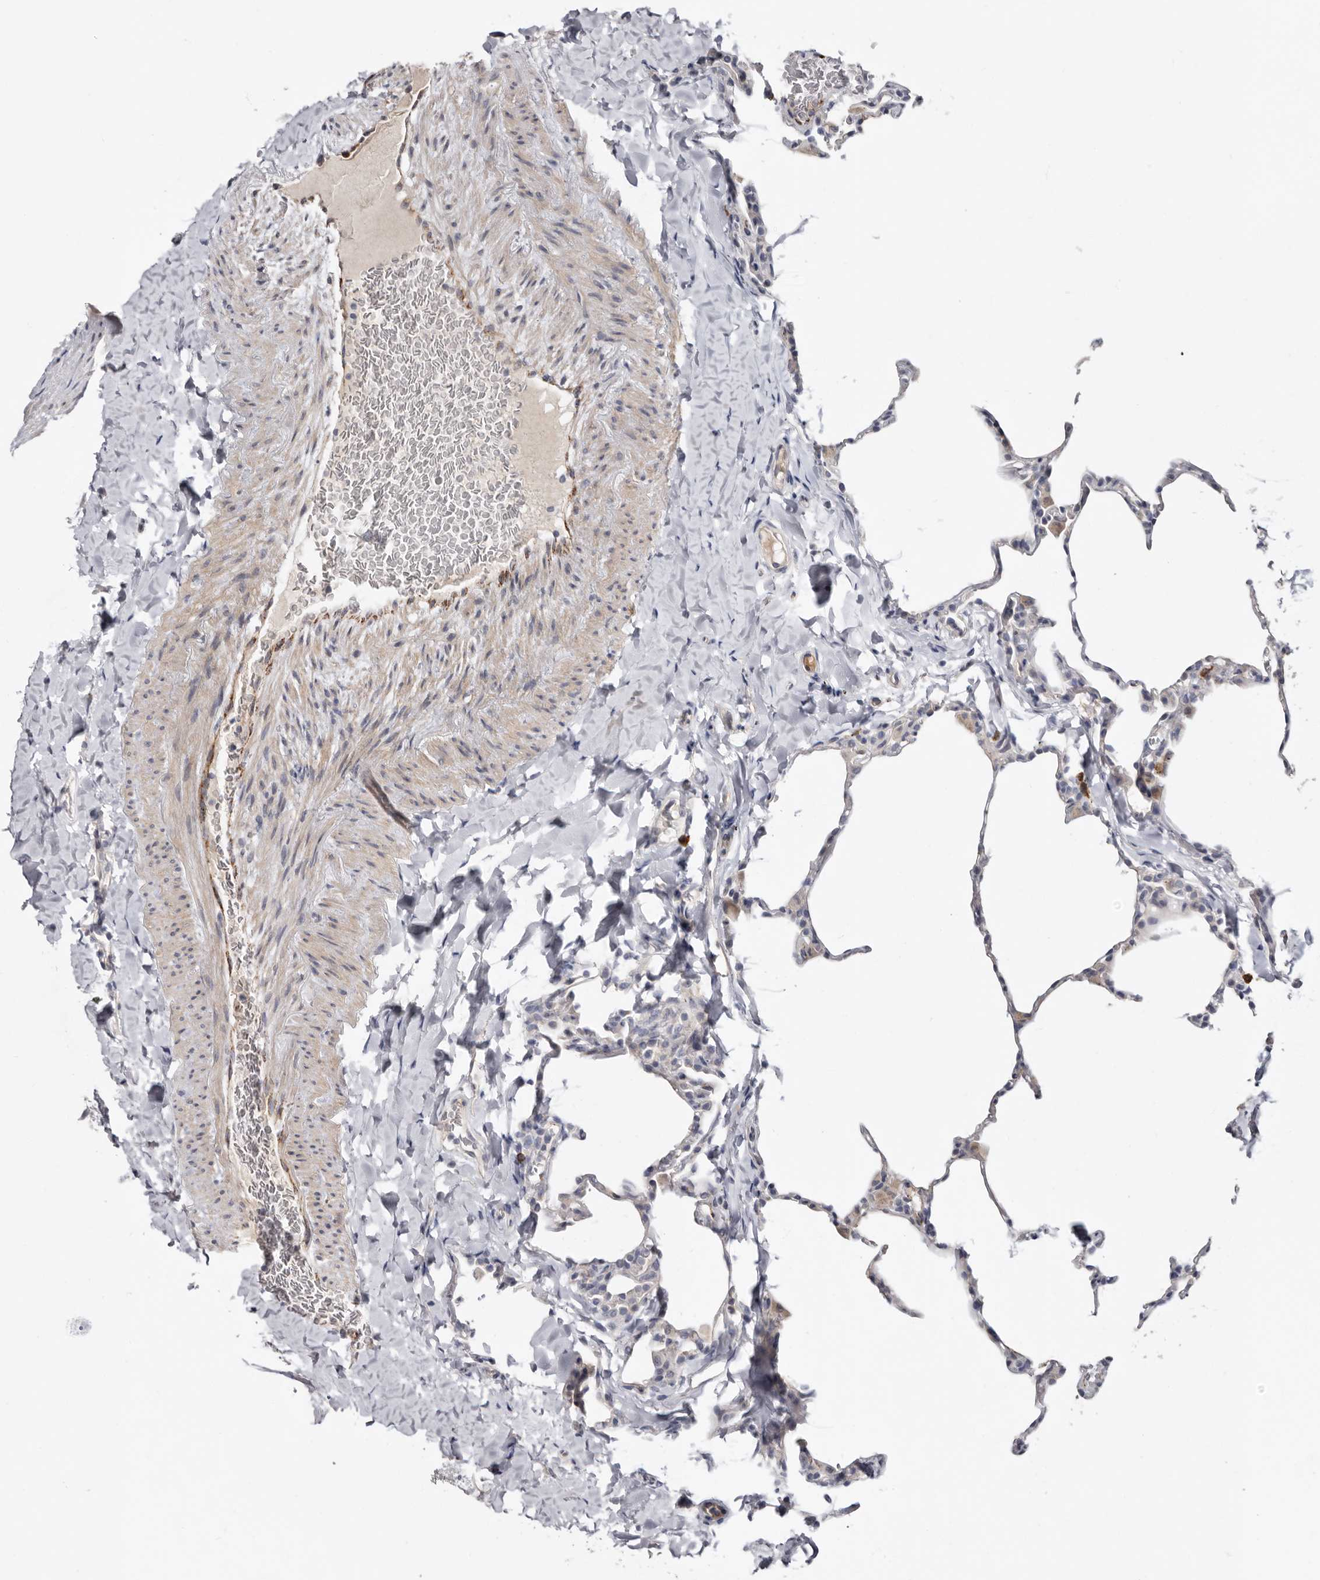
{"staining": {"intensity": "negative", "quantity": "none", "location": "none"}, "tissue": "lung", "cell_type": "Alveolar cells", "image_type": "normal", "snomed": [{"axis": "morphology", "description": "Normal tissue, NOS"}, {"axis": "topography", "description": "Lung"}], "caption": "A high-resolution micrograph shows immunohistochemistry staining of normal lung, which shows no significant expression in alveolar cells.", "gene": "SPTA1", "patient": {"sex": "male", "age": 20}}